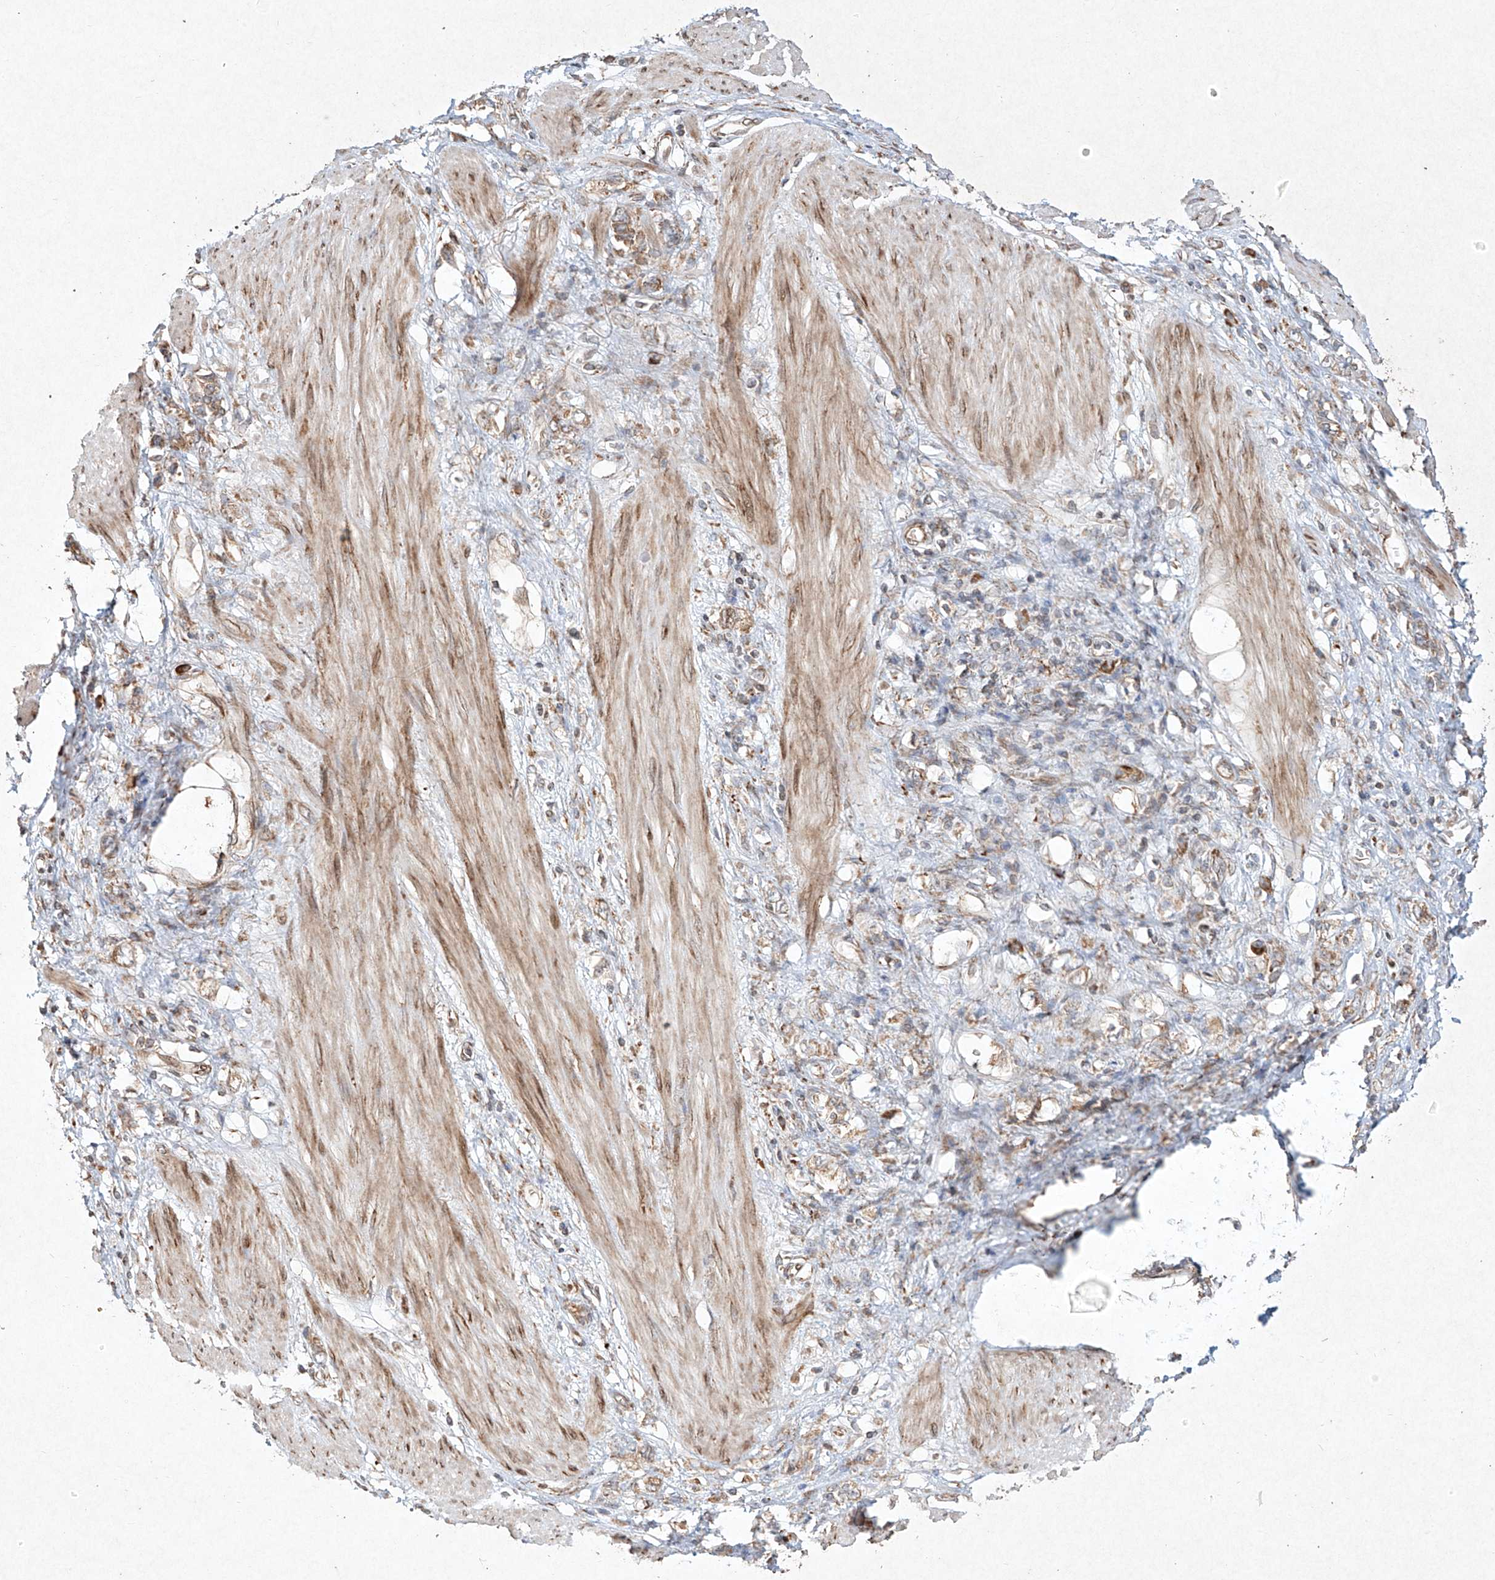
{"staining": {"intensity": "weak", "quantity": ">75%", "location": "cytoplasmic/membranous"}, "tissue": "stomach cancer", "cell_type": "Tumor cells", "image_type": "cancer", "snomed": [{"axis": "morphology", "description": "Adenocarcinoma, NOS"}, {"axis": "topography", "description": "Stomach"}], "caption": "Weak cytoplasmic/membranous staining for a protein is seen in about >75% of tumor cells of stomach cancer (adenocarcinoma) using IHC.", "gene": "SEMA3B", "patient": {"sex": "female", "age": 76}}